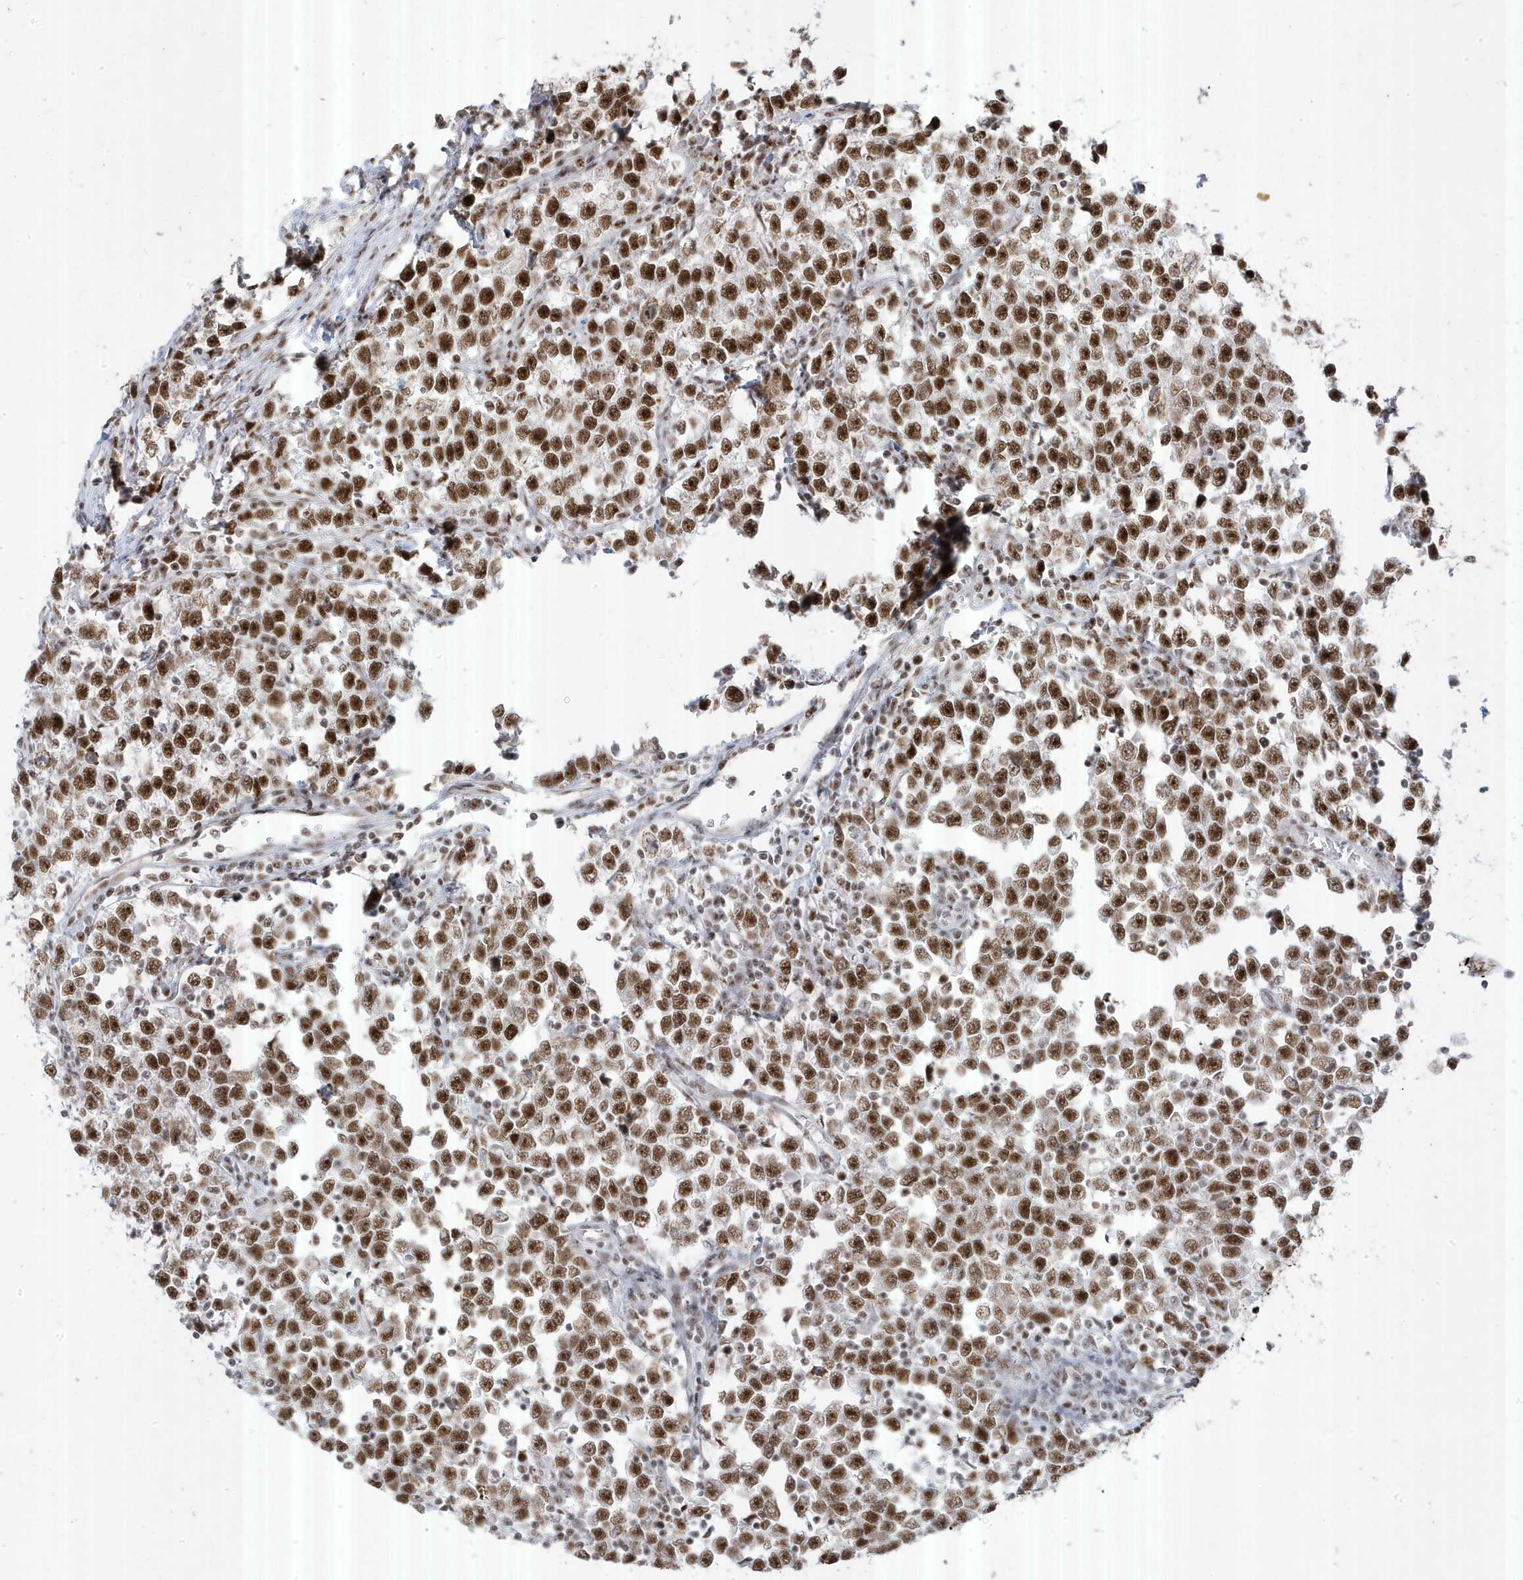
{"staining": {"intensity": "strong", "quantity": ">75%", "location": "nuclear"}, "tissue": "testis cancer", "cell_type": "Tumor cells", "image_type": "cancer", "snomed": [{"axis": "morphology", "description": "Normal tissue, NOS"}, {"axis": "morphology", "description": "Seminoma, NOS"}, {"axis": "topography", "description": "Testis"}], "caption": "Testis cancer (seminoma) stained with immunohistochemistry shows strong nuclear expression in approximately >75% of tumor cells.", "gene": "MTREX", "patient": {"sex": "male", "age": 43}}